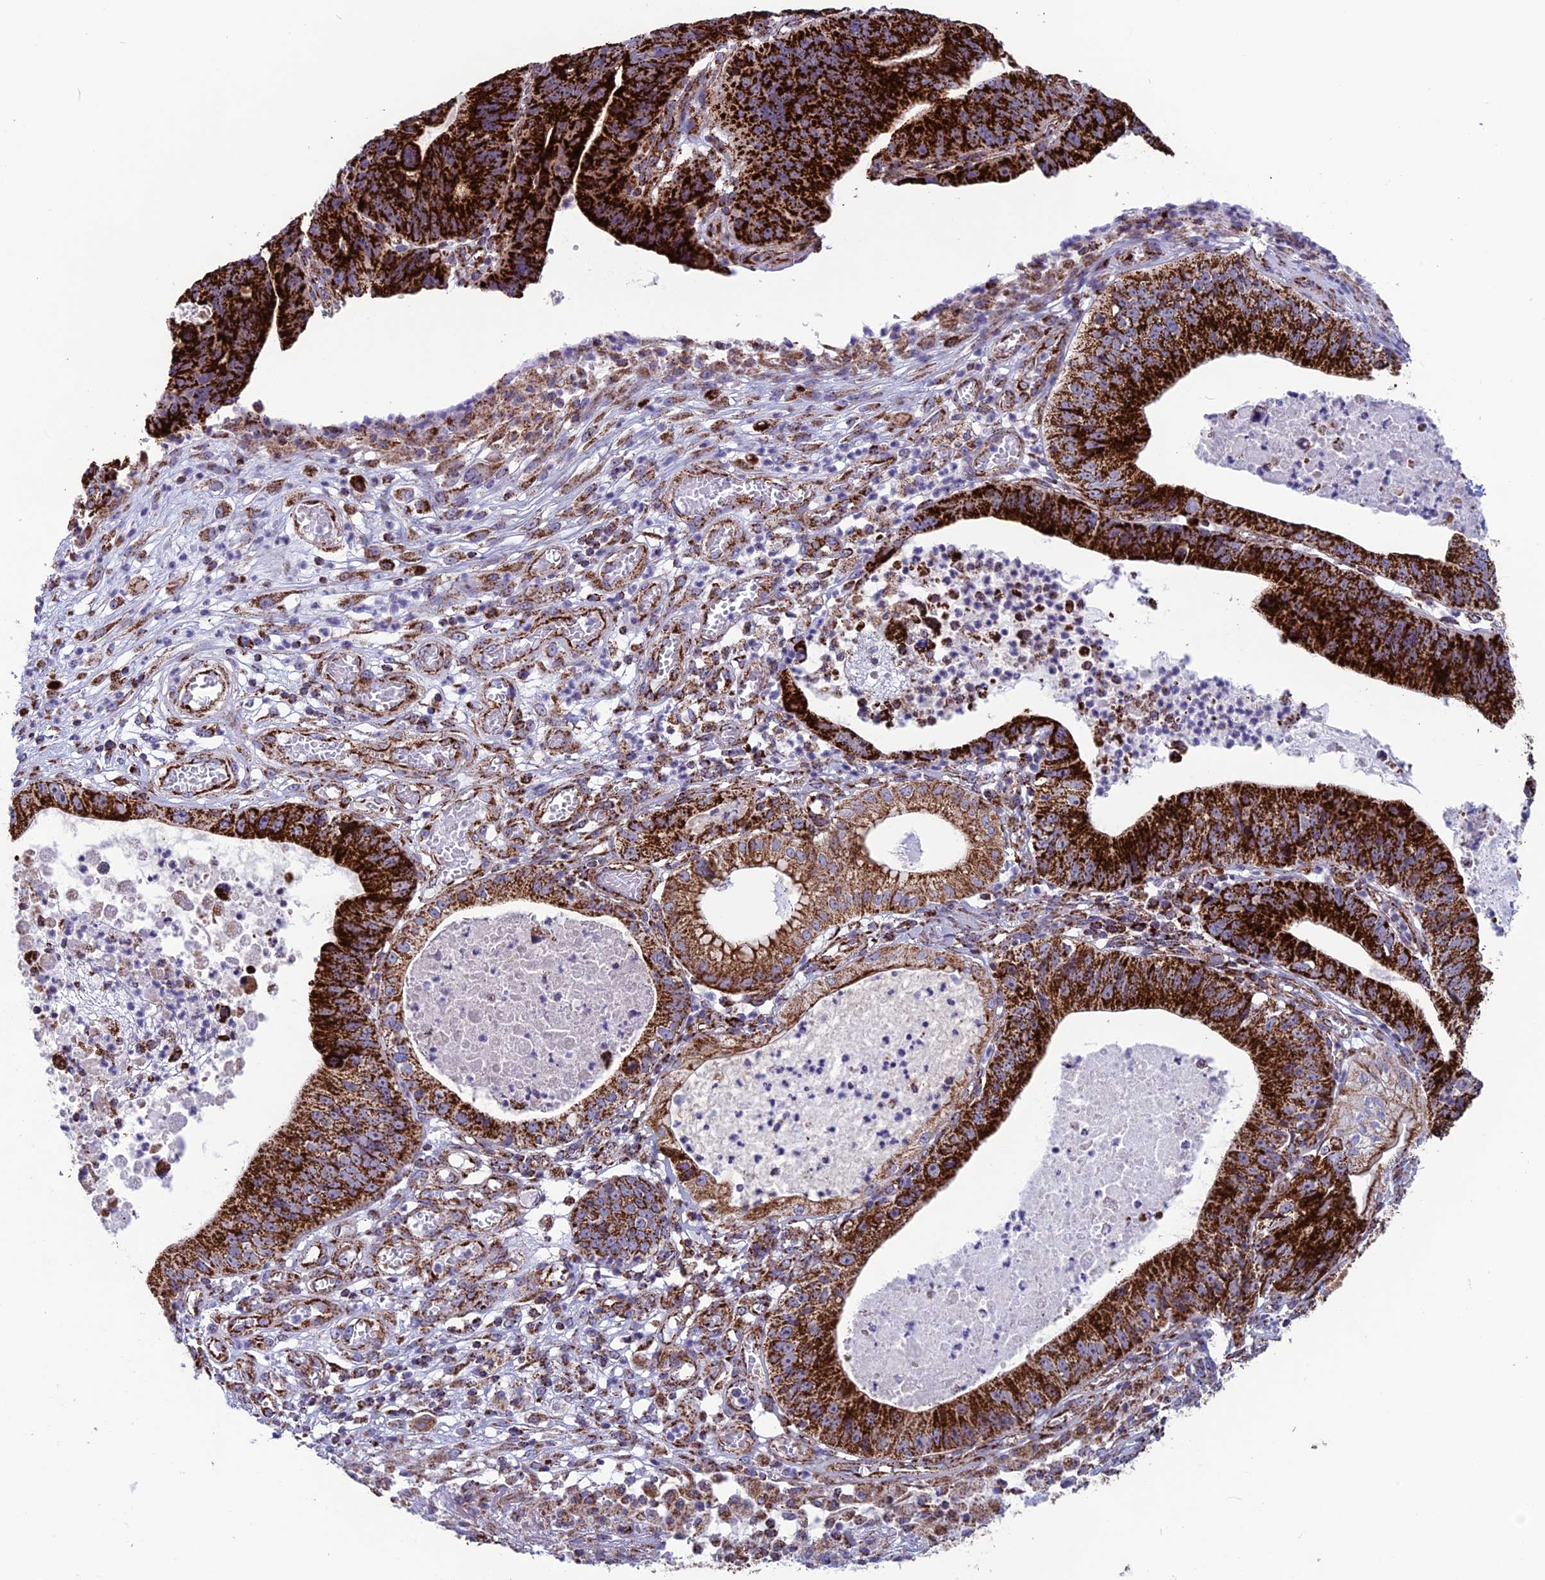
{"staining": {"intensity": "strong", "quantity": ">75%", "location": "cytoplasmic/membranous"}, "tissue": "stomach cancer", "cell_type": "Tumor cells", "image_type": "cancer", "snomed": [{"axis": "morphology", "description": "Adenocarcinoma, NOS"}, {"axis": "topography", "description": "Stomach"}], "caption": "This histopathology image demonstrates immunohistochemistry staining of human adenocarcinoma (stomach), with high strong cytoplasmic/membranous staining in about >75% of tumor cells.", "gene": "MRPS18B", "patient": {"sex": "male", "age": 59}}